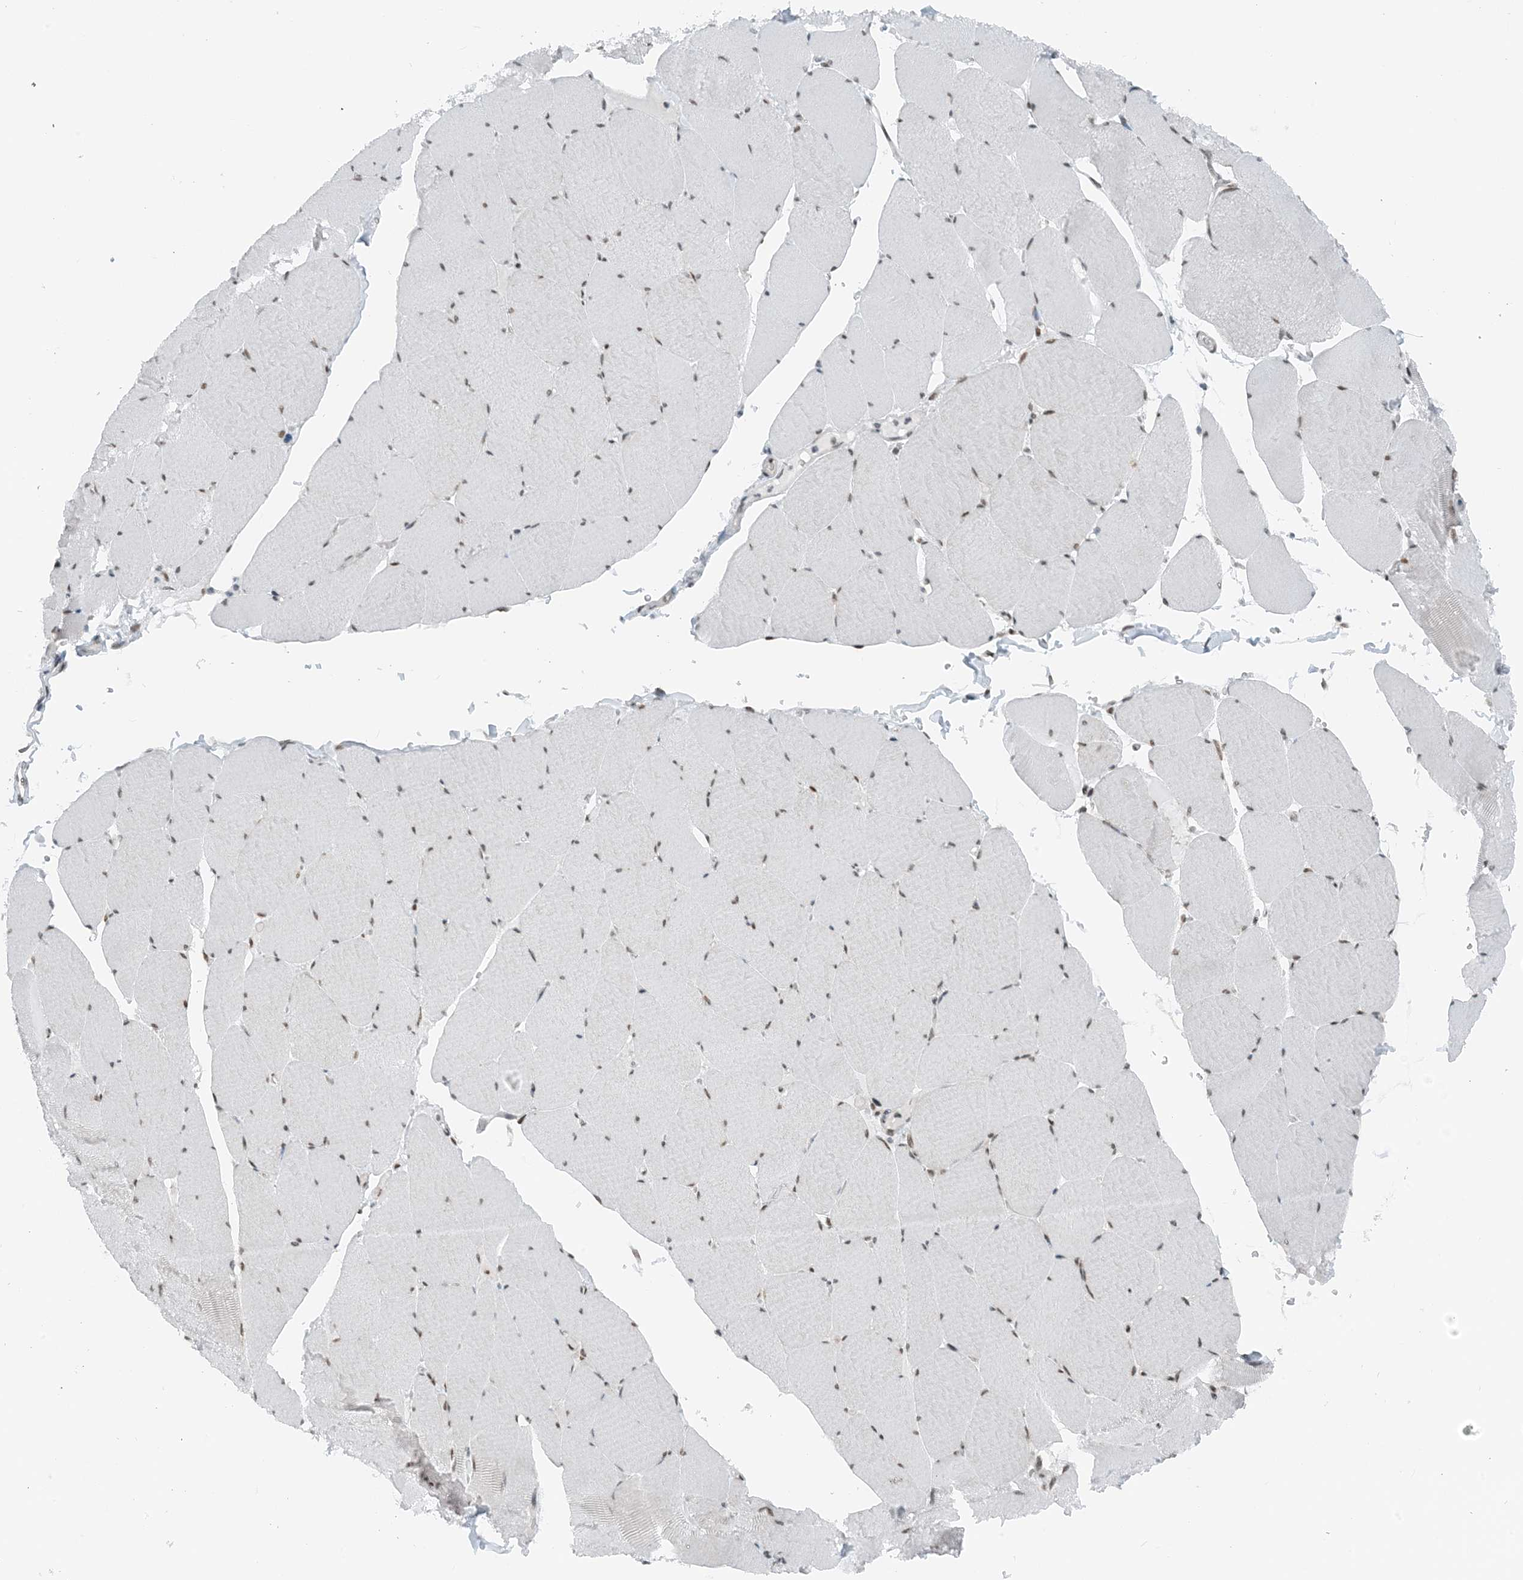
{"staining": {"intensity": "weak", "quantity": "25%-75%", "location": "nuclear"}, "tissue": "skeletal muscle", "cell_type": "Myocytes", "image_type": "normal", "snomed": [{"axis": "morphology", "description": "Normal tissue, NOS"}, {"axis": "topography", "description": "Skeletal muscle"}, {"axis": "topography", "description": "Head-Neck"}], "caption": "Protein expression by immunohistochemistry reveals weak nuclear staining in about 25%-75% of myocytes in benign skeletal muscle. (IHC, brightfield microscopy, high magnification).", "gene": "ZNF500", "patient": {"sex": "male", "age": 66}}